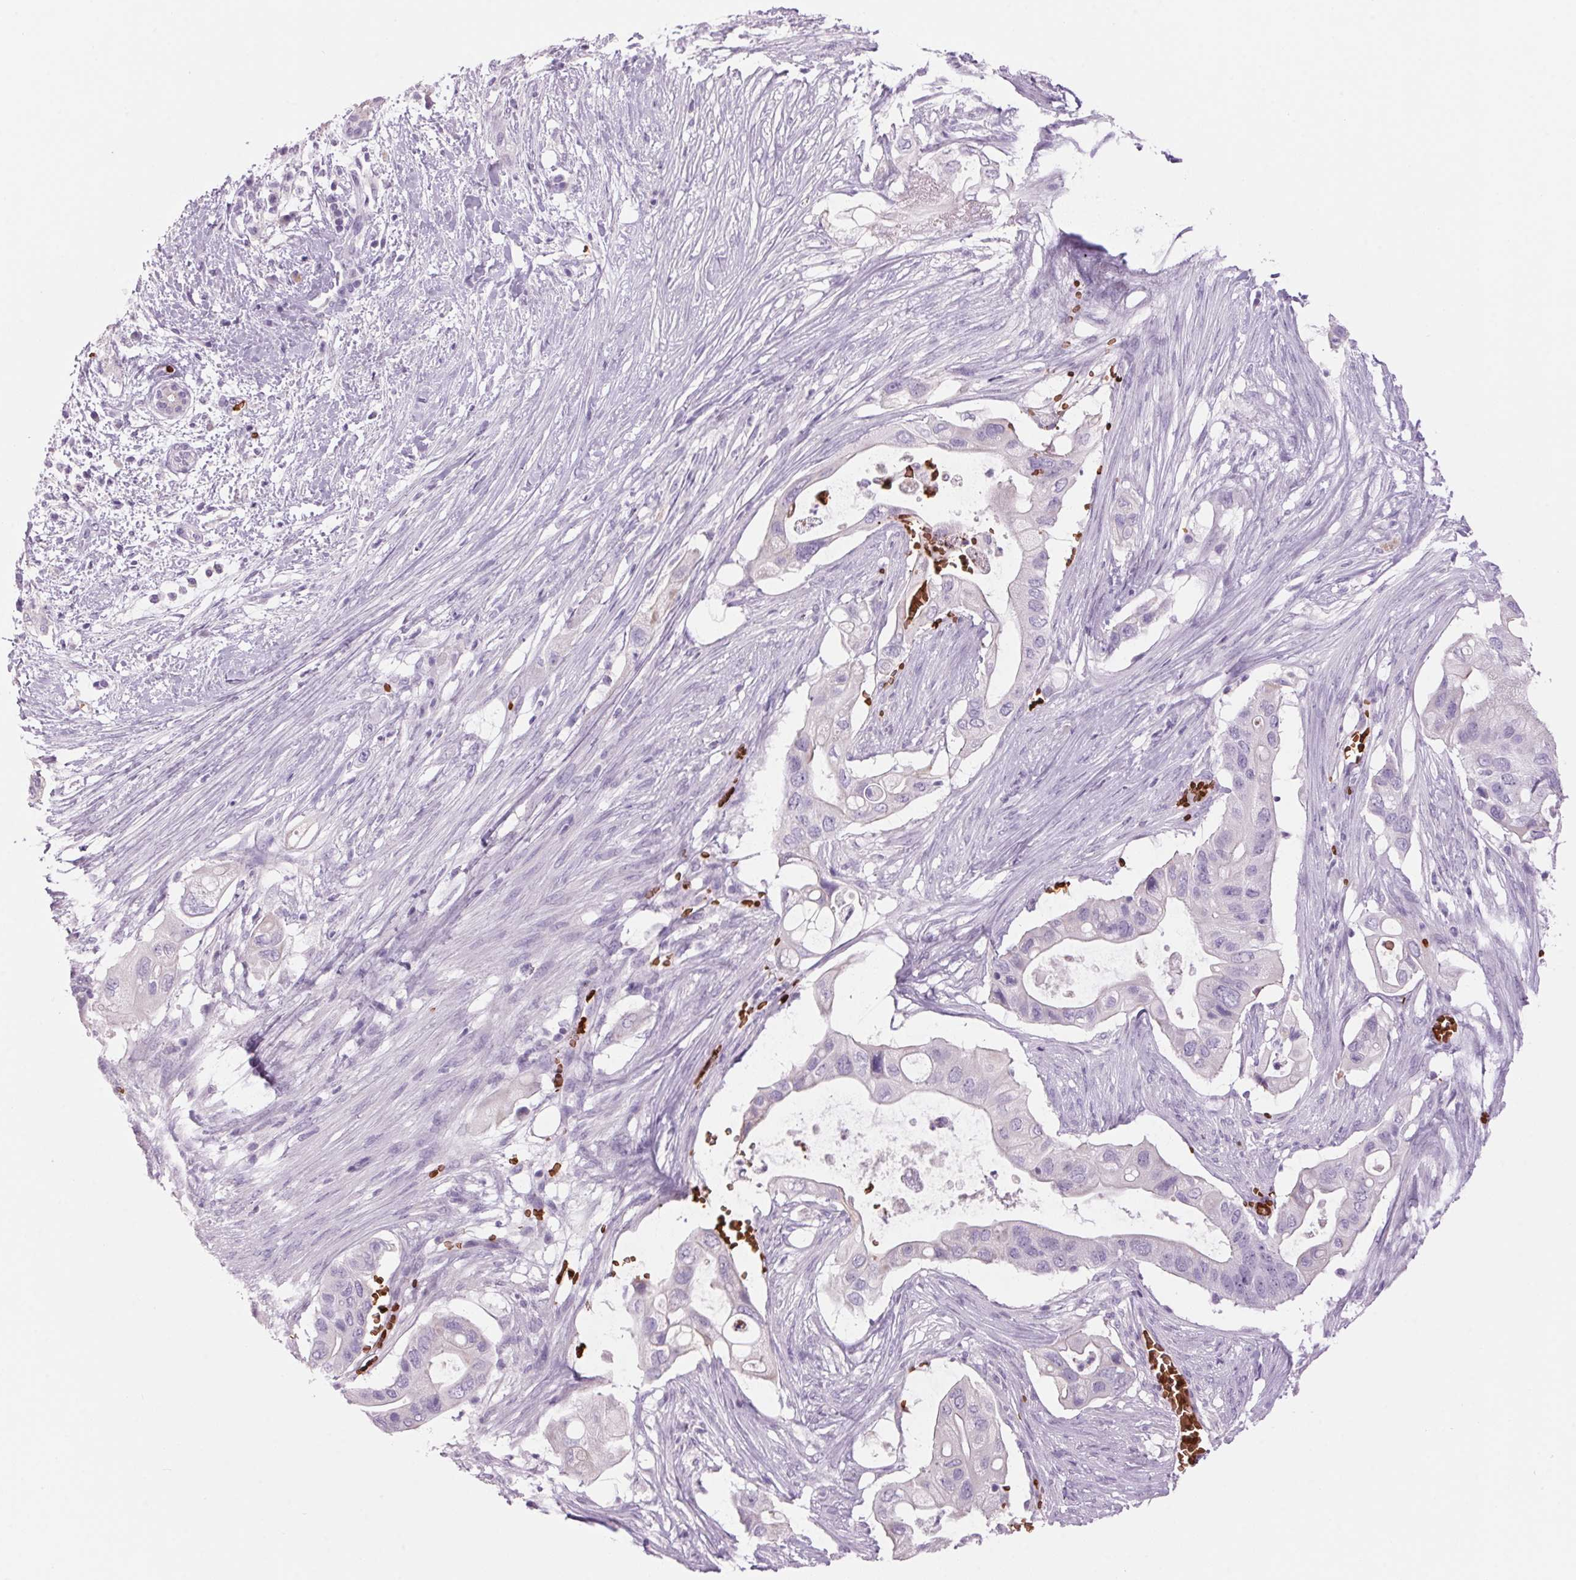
{"staining": {"intensity": "negative", "quantity": "none", "location": "none"}, "tissue": "pancreatic cancer", "cell_type": "Tumor cells", "image_type": "cancer", "snomed": [{"axis": "morphology", "description": "Adenocarcinoma, NOS"}, {"axis": "topography", "description": "Pancreas"}], "caption": "Immunohistochemical staining of human pancreatic cancer reveals no significant positivity in tumor cells.", "gene": "HBQ1", "patient": {"sex": "female", "age": 72}}